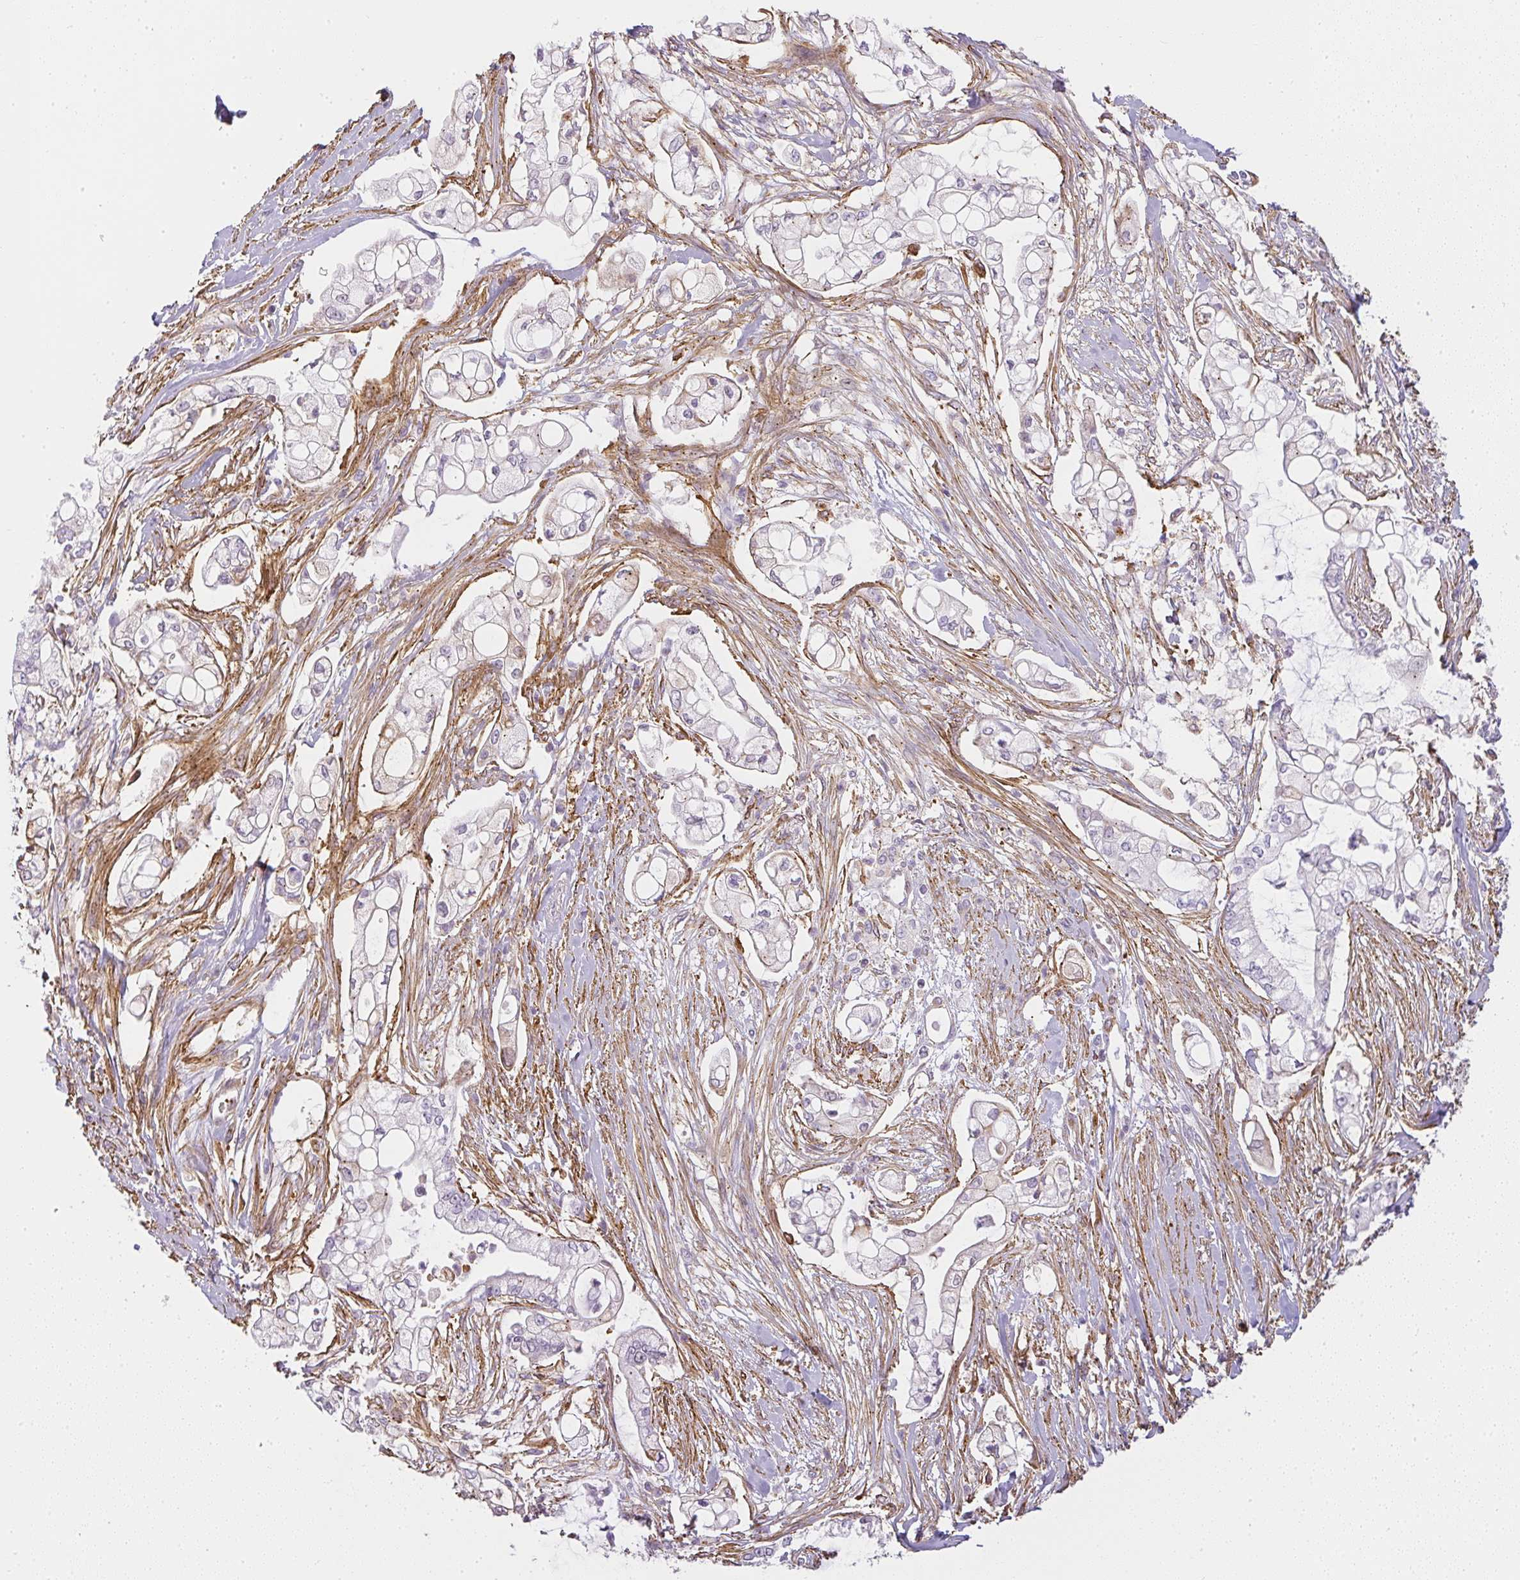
{"staining": {"intensity": "negative", "quantity": "none", "location": "none"}, "tissue": "pancreatic cancer", "cell_type": "Tumor cells", "image_type": "cancer", "snomed": [{"axis": "morphology", "description": "Adenocarcinoma, NOS"}, {"axis": "topography", "description": "Pancreas"}], "caption": "This is a micrograph of immunohistochemistry staining of pancreatic cancer, which shows no positivity in tumor cells.", "gene": "SULF1", "patient": {"sex": "female", "age": 69}}